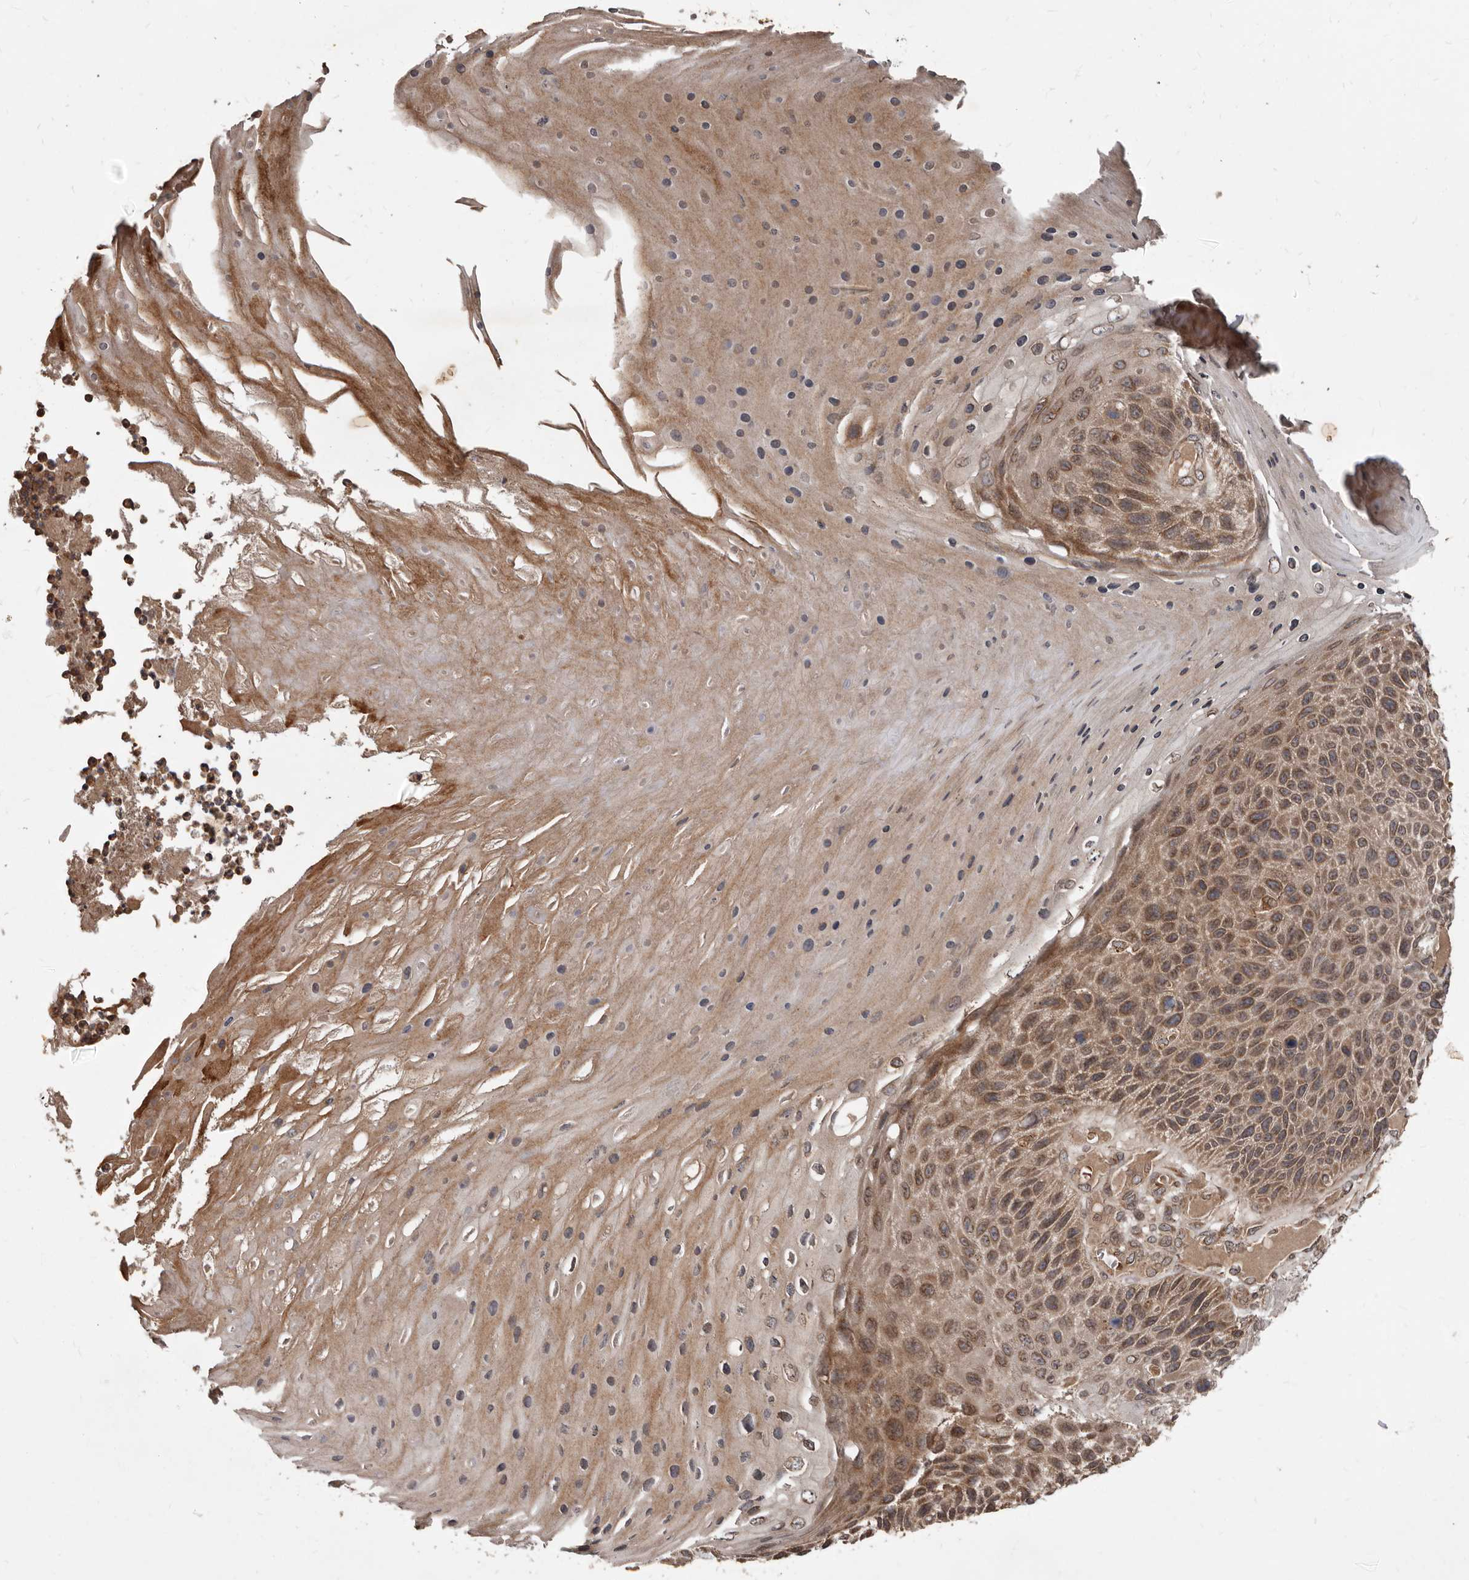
{"staining": {"intensity": "moderate", "quantity": ">75%", "location": "cytoplasmic/membranous,nuclear"}, "tissue": "skin cancer", "cell_type": "Tumor cells", "image_type": "cancer", "snomed": [{"axis": "morphology", "description": "Squamous cell carcinoma, NOS"}, {"axis": "topography", "description": "Skin"}], "caption": "Tumor cells show moderate cytoplasmic/membranous and nuclear positivity in approximately >75% of cells in skin squamous cell carcinoma.", "gene": "STK36", "patient": {"sex": "female", "age": 88}}